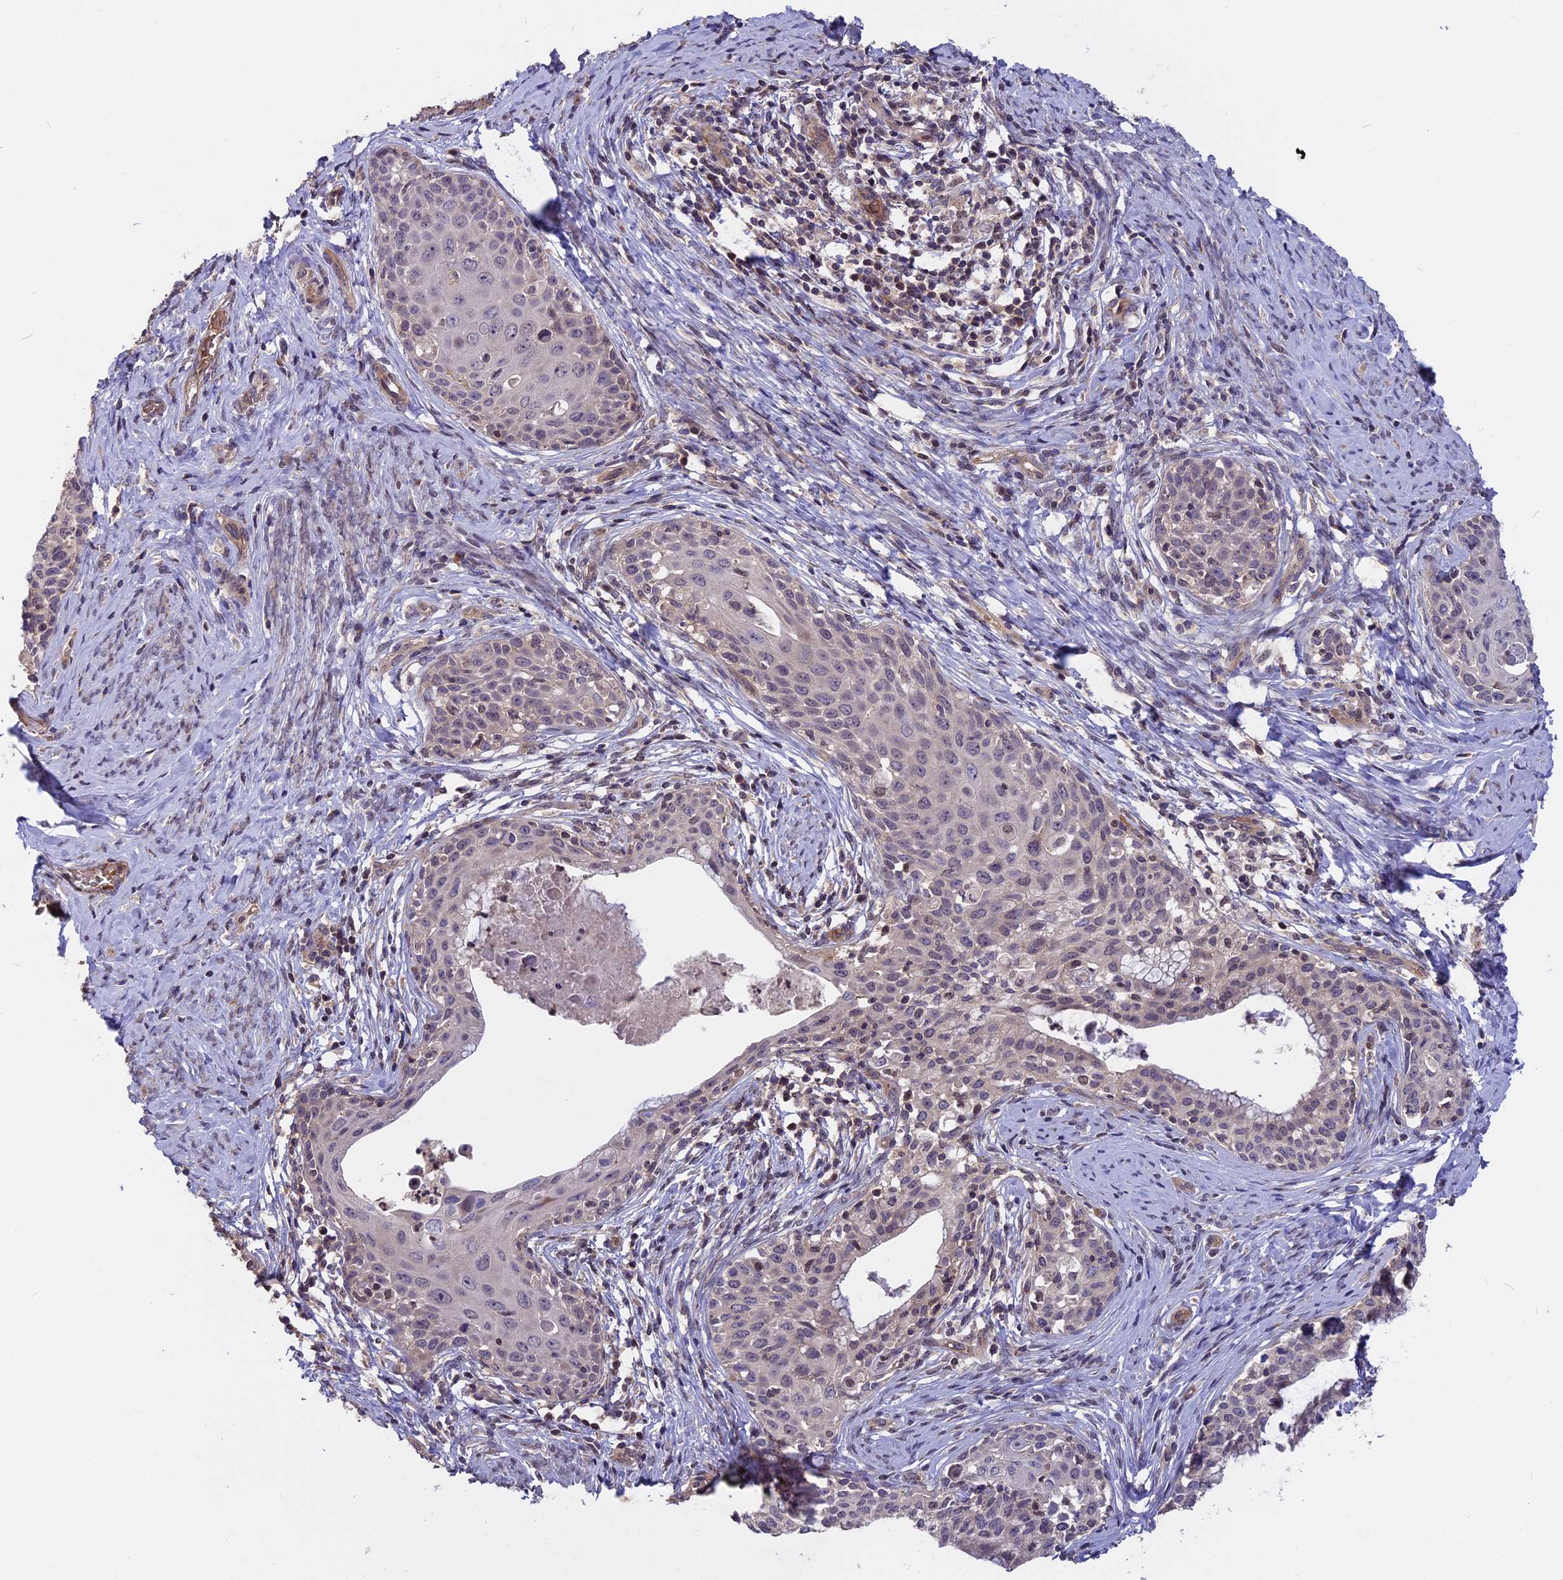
{"staining": {"intensity": "negative", "quantity": "none", "location": "none"}, "tissue": "cervical cancer", "cell_type": "Tumor cells", "image_type": "cancer", "snomed": [{"axis": "morphology", "description": "Squamous cell carcinoma, NOS"}, {"axis": "morphology", "description": "Adenocarcinoma, NOS"}, {"axis": "topography", "description": "Cervix"}], "caption": "IHC of human squamous cell carcinoma (cervical) displays no positivity in tumor cells.", "gene": "ZC3H10", "patient": {"sex": "female", "age": 52}}